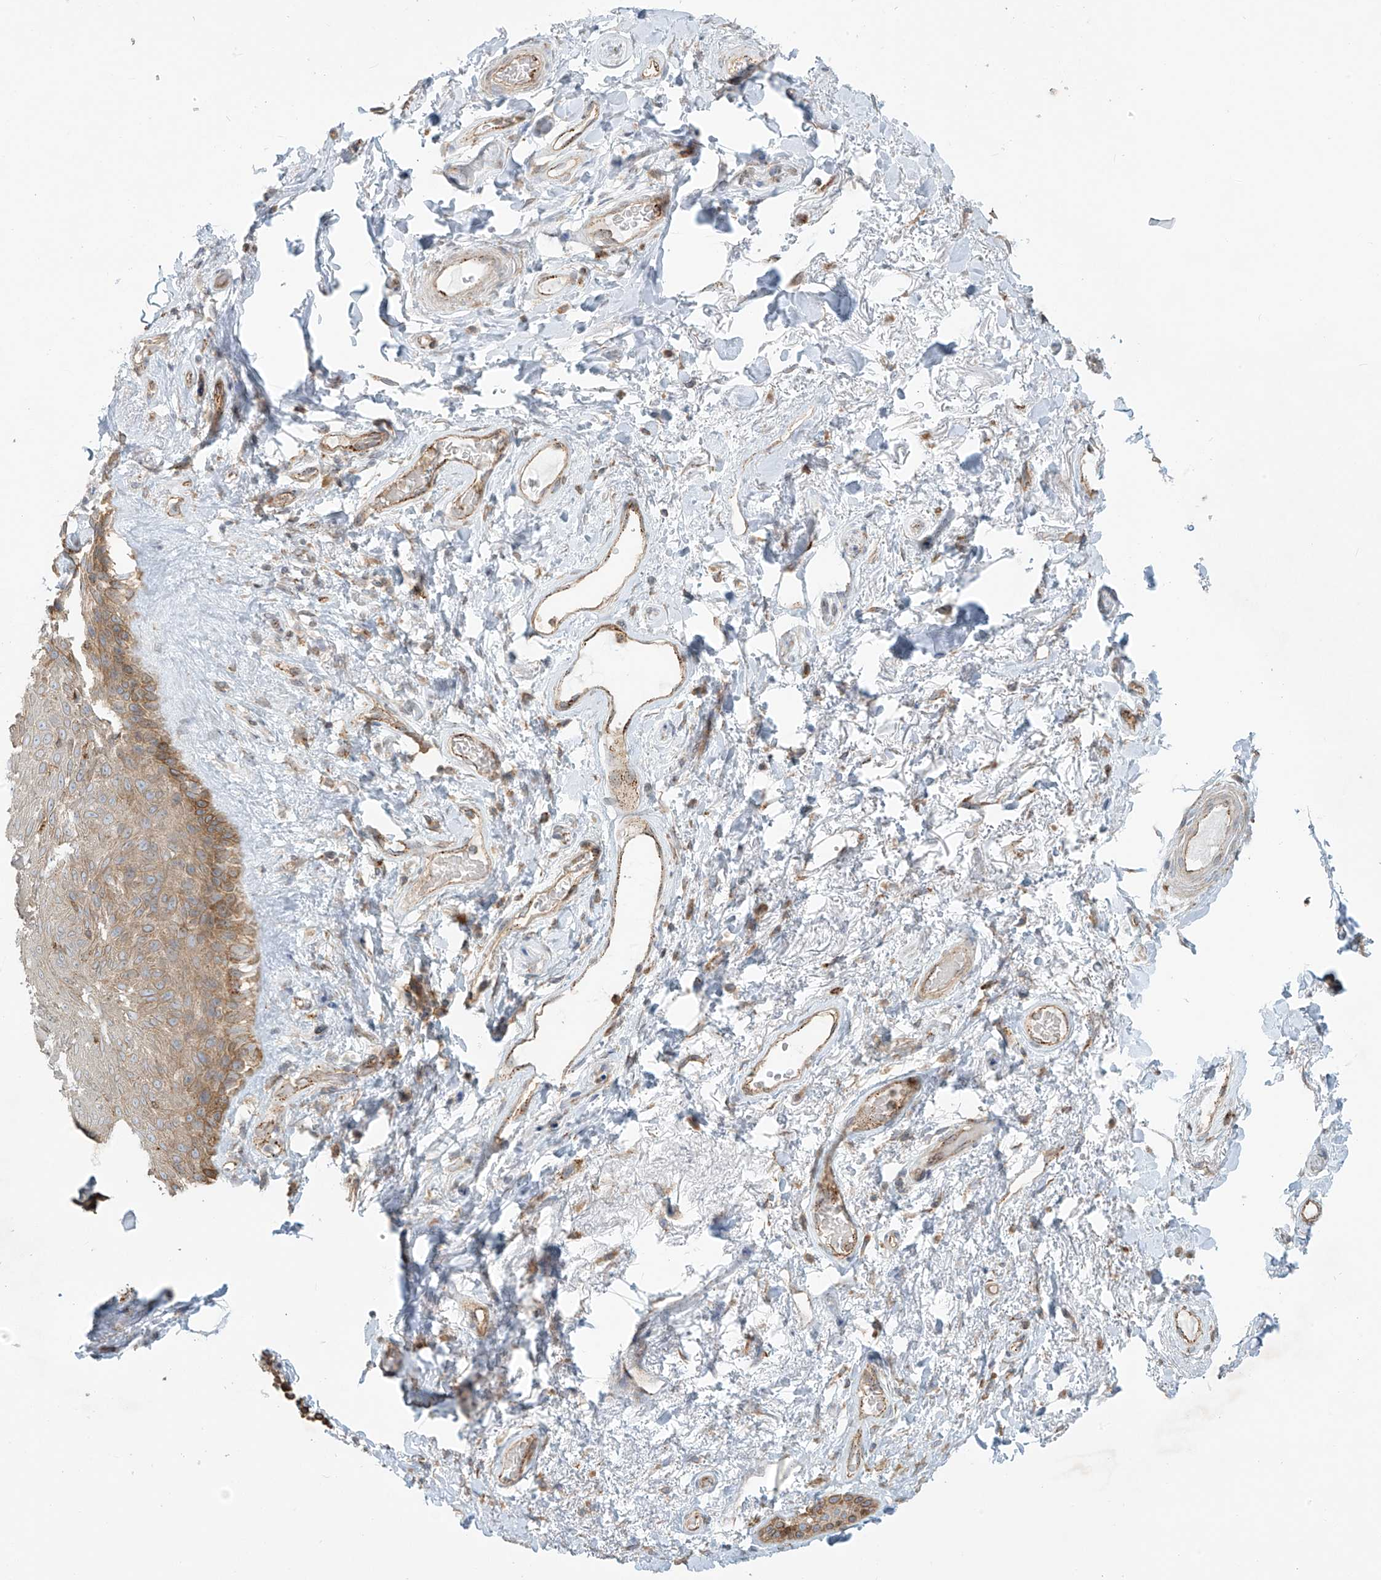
{"staining": {"intensity": "moderate", "quantity": "<25%", "location": "cytoplasmic/membranous"}, "tissue": "skin", "cell_type": "Epidermal cells", "image_type": "normal", "snomed": [{"axis": "morphology", "description": "Normal tissue, NOS"}, {"axis": "topography", "description": "Anal"}], "caption": "This photomicrograph demonstrates immunohistochemistry staining of benign skin, with low moderate cytoplasmic/membranous expression in about <25% of epidermal cells.", "gene": "LZTS3", "patient": {"sex": "male", "age": 74}}